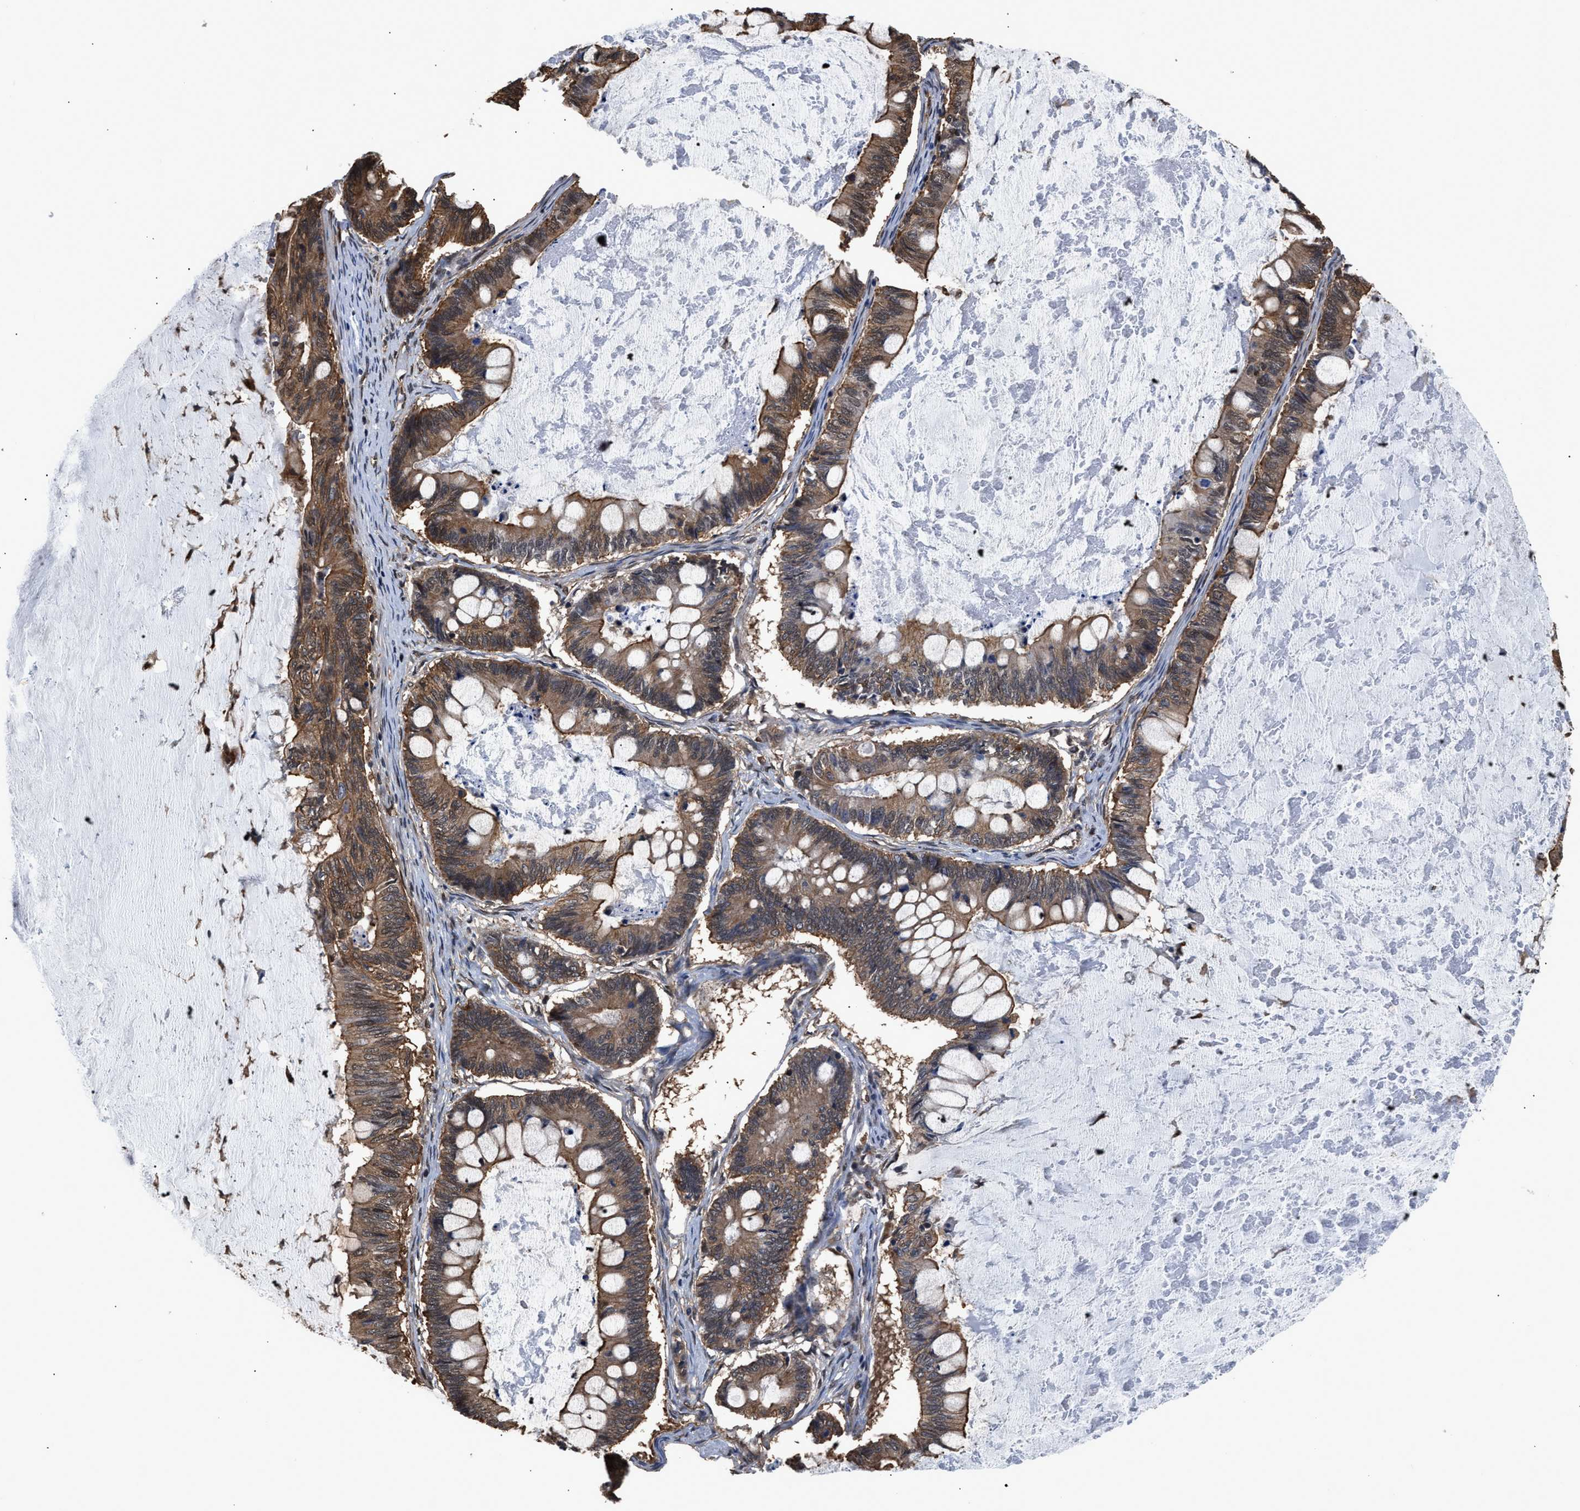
{"staining": {"intensity": "moderate", "quantity": ">75%", "location": "cytoplasmic/membranous,nuclear"}, "tissue": "ovarian cancer", "cell_type": "Tumor cells", "image_type": "cancer", "snomed": [{"axis": "morphology", "description": "Cystadenocarcinoma, mucinous, NOS"}, {"axis": "topography", "description": "Ovary"}], "caption": "A histopathology image of human ovarian cancer (mucinous cystadenocarcinoma) stained for a protein demonstrates moderate cytoplasmic/membranous and nuclear brown staining in tumor cells.", "gene": "SCAI", "patient": {"sex": "female", "age": 61}}